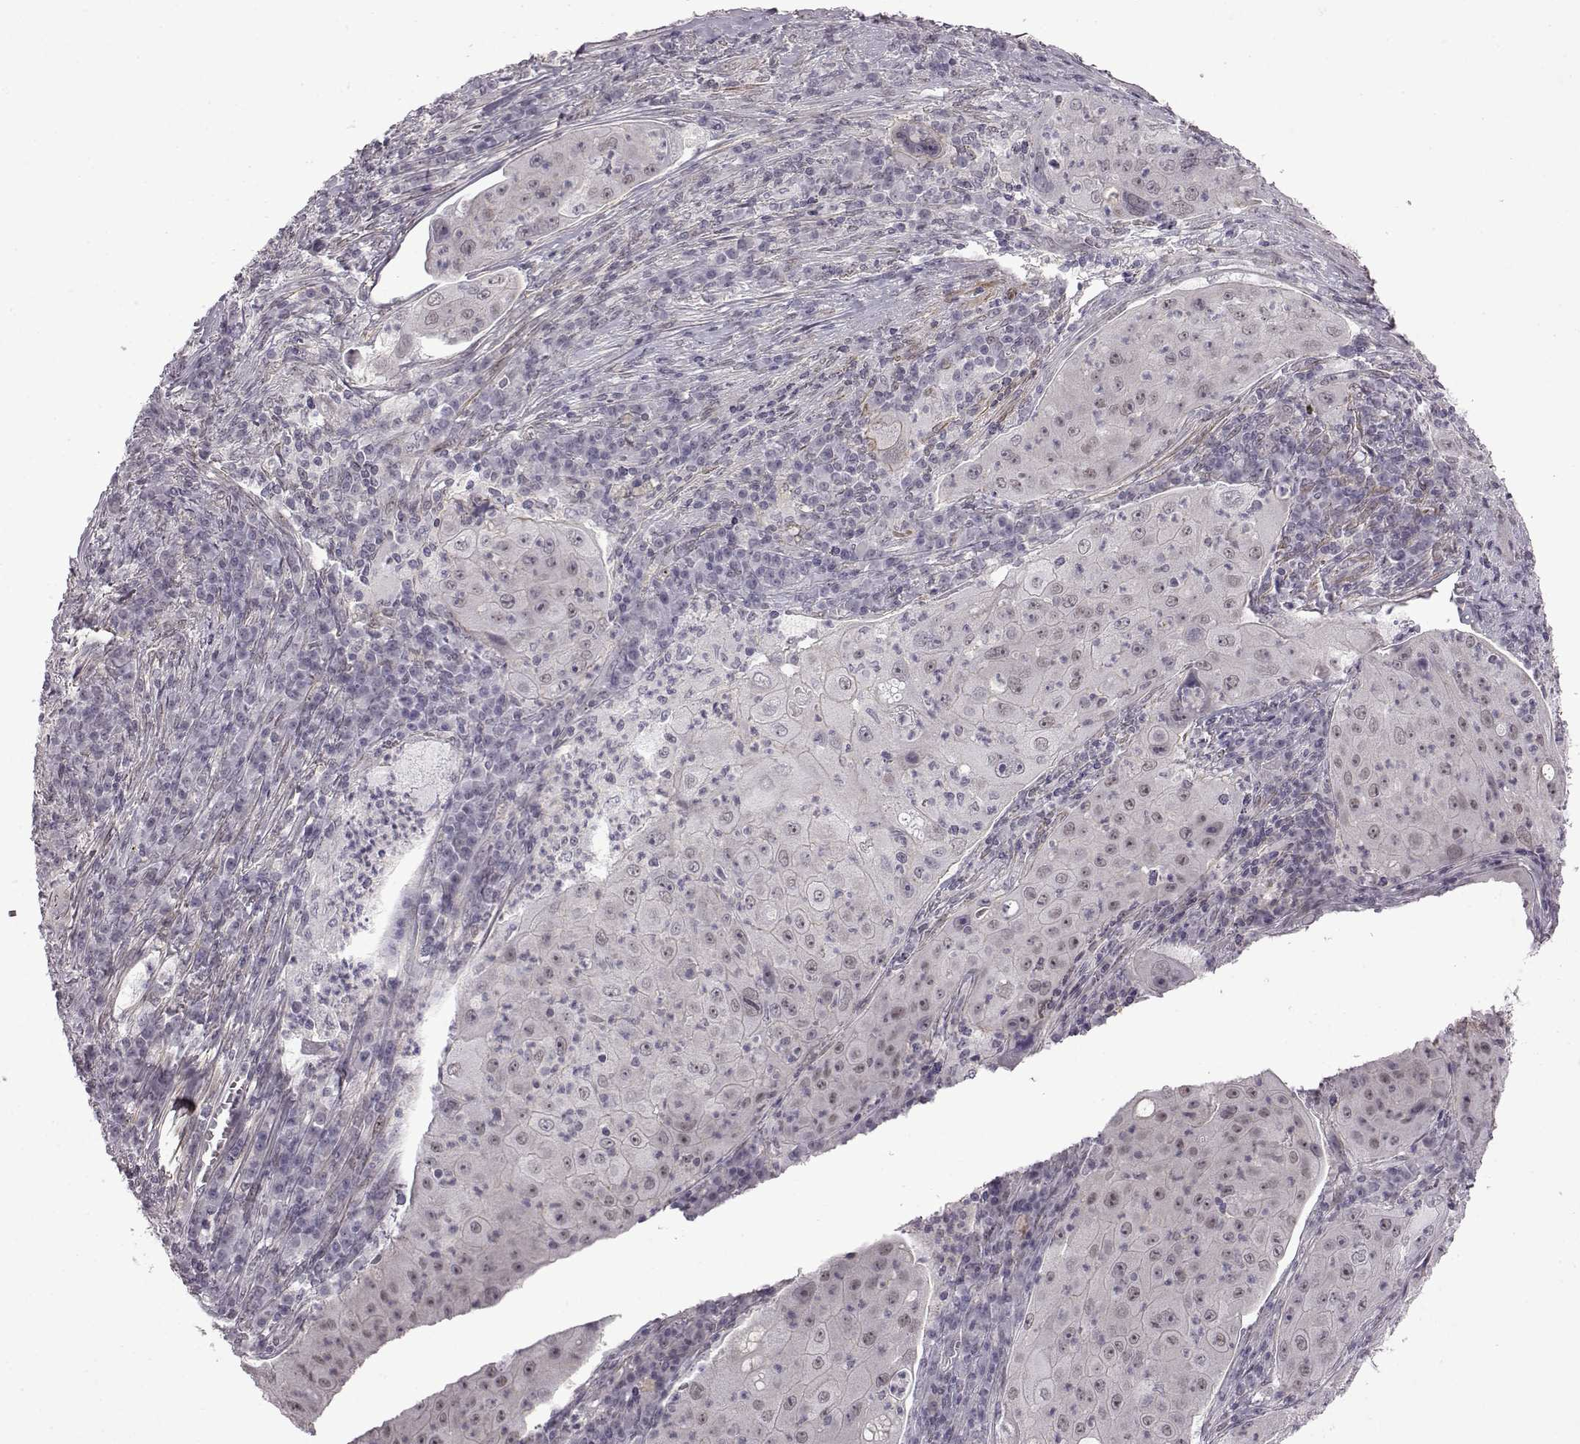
{"staining": {"intensity": "negative", "quantity": "none", "location": "none"}, "tissue": "lung cancer", "cell_type": "Tumor cells", "image_type": "cancer", "snomed": [{"axis": "morphology", "description": "Squamous cell carcinoma, NOS"}, {"axis": "topography", "description": "Lung"}], "caption": "Immunohistochemical staining of human lung squamous cell carcinoma reveals no significant positivity in tumor cells. The staining was performed using DAB (3,3'-diaminobenzidine) to visualize the protein expression in brown, while the nuclei were stained in blue with hematoxylin (Magnification: 20x).", "gene": "SYNPO2", "patient": {"sex": "female", "age": 59}}